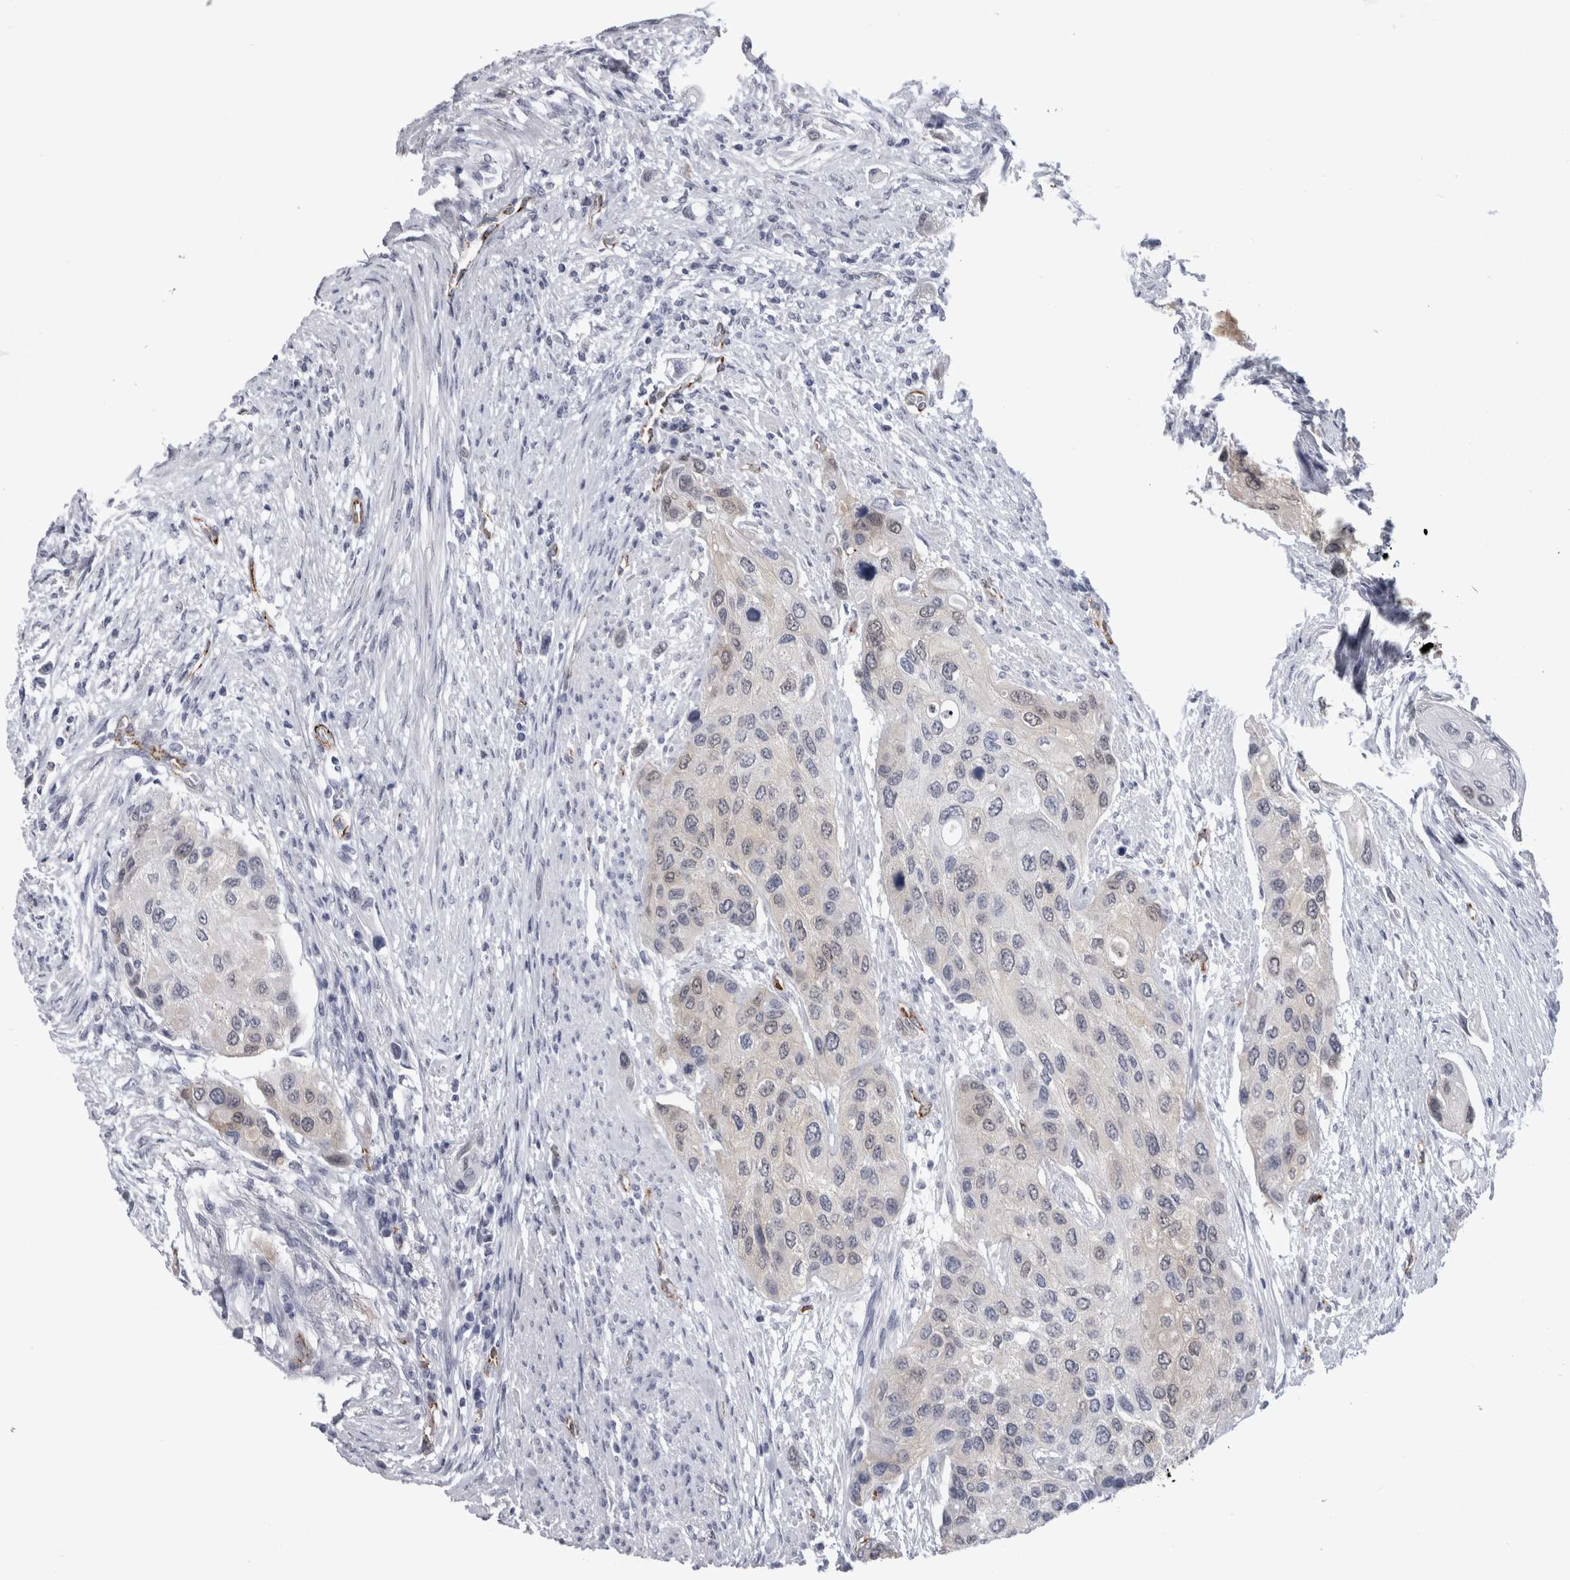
{"staining": {"intensity": "negative", "quantity": "none", "location": "none"}, "tissue": "urothelial cancer", "cell_type": "Tumor cells", "image_type": "cancer", "snomed": [{"axis": "morphology", "description": "Urothelial carcinoma, High grade"}, {"axis": "topography", "description": "Urinary bladder"}], "caption": "Tumor cells show no significant protein staining in urothelial carcinoma (high-grade).", "gene": "ACOT7", "patient": {"sex": "female", "age": 56}}